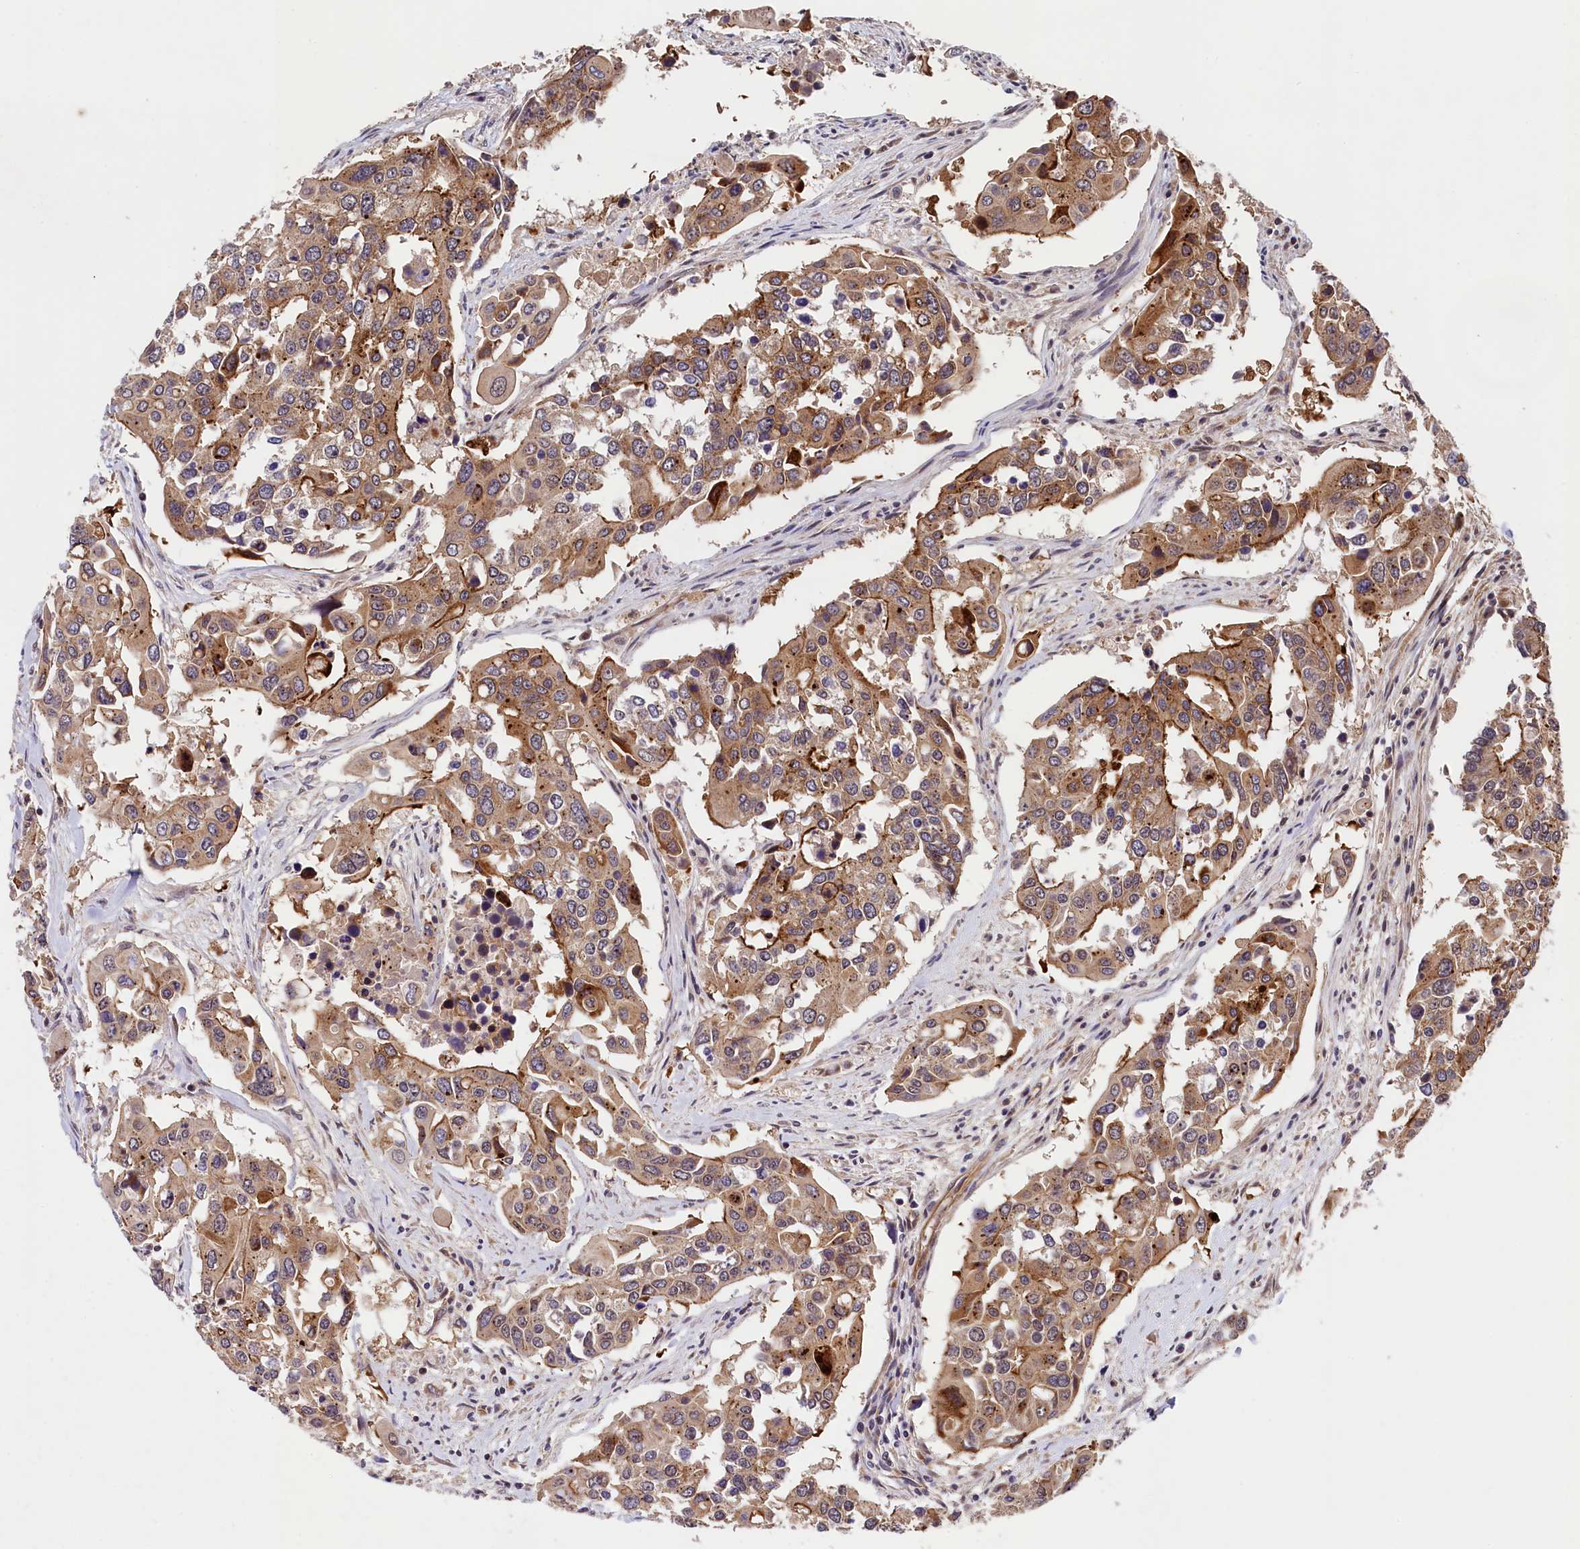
{"staining": {"intensity": "moderate", "quantity": ">75%", "location": "cytoplasmic/membranous"}, "tissue": "colorectal cancer", "cell_type": "Tumor cells", "image_type": "cancer", "snomed": [{"axis": "morphology", "description": "Adenocarcinoma, NOS"}, {"axis": "topography", "description": "Colon"}], "caption": "Immunohistochemistry of colorectal adenocarcinoma exhibits medium levels of moderate cytoplasmic/membranous staining in approximately >75% of tumor cells.", "gene": "ARL14EP", "patient": {"sex": "male", "age": 77}}